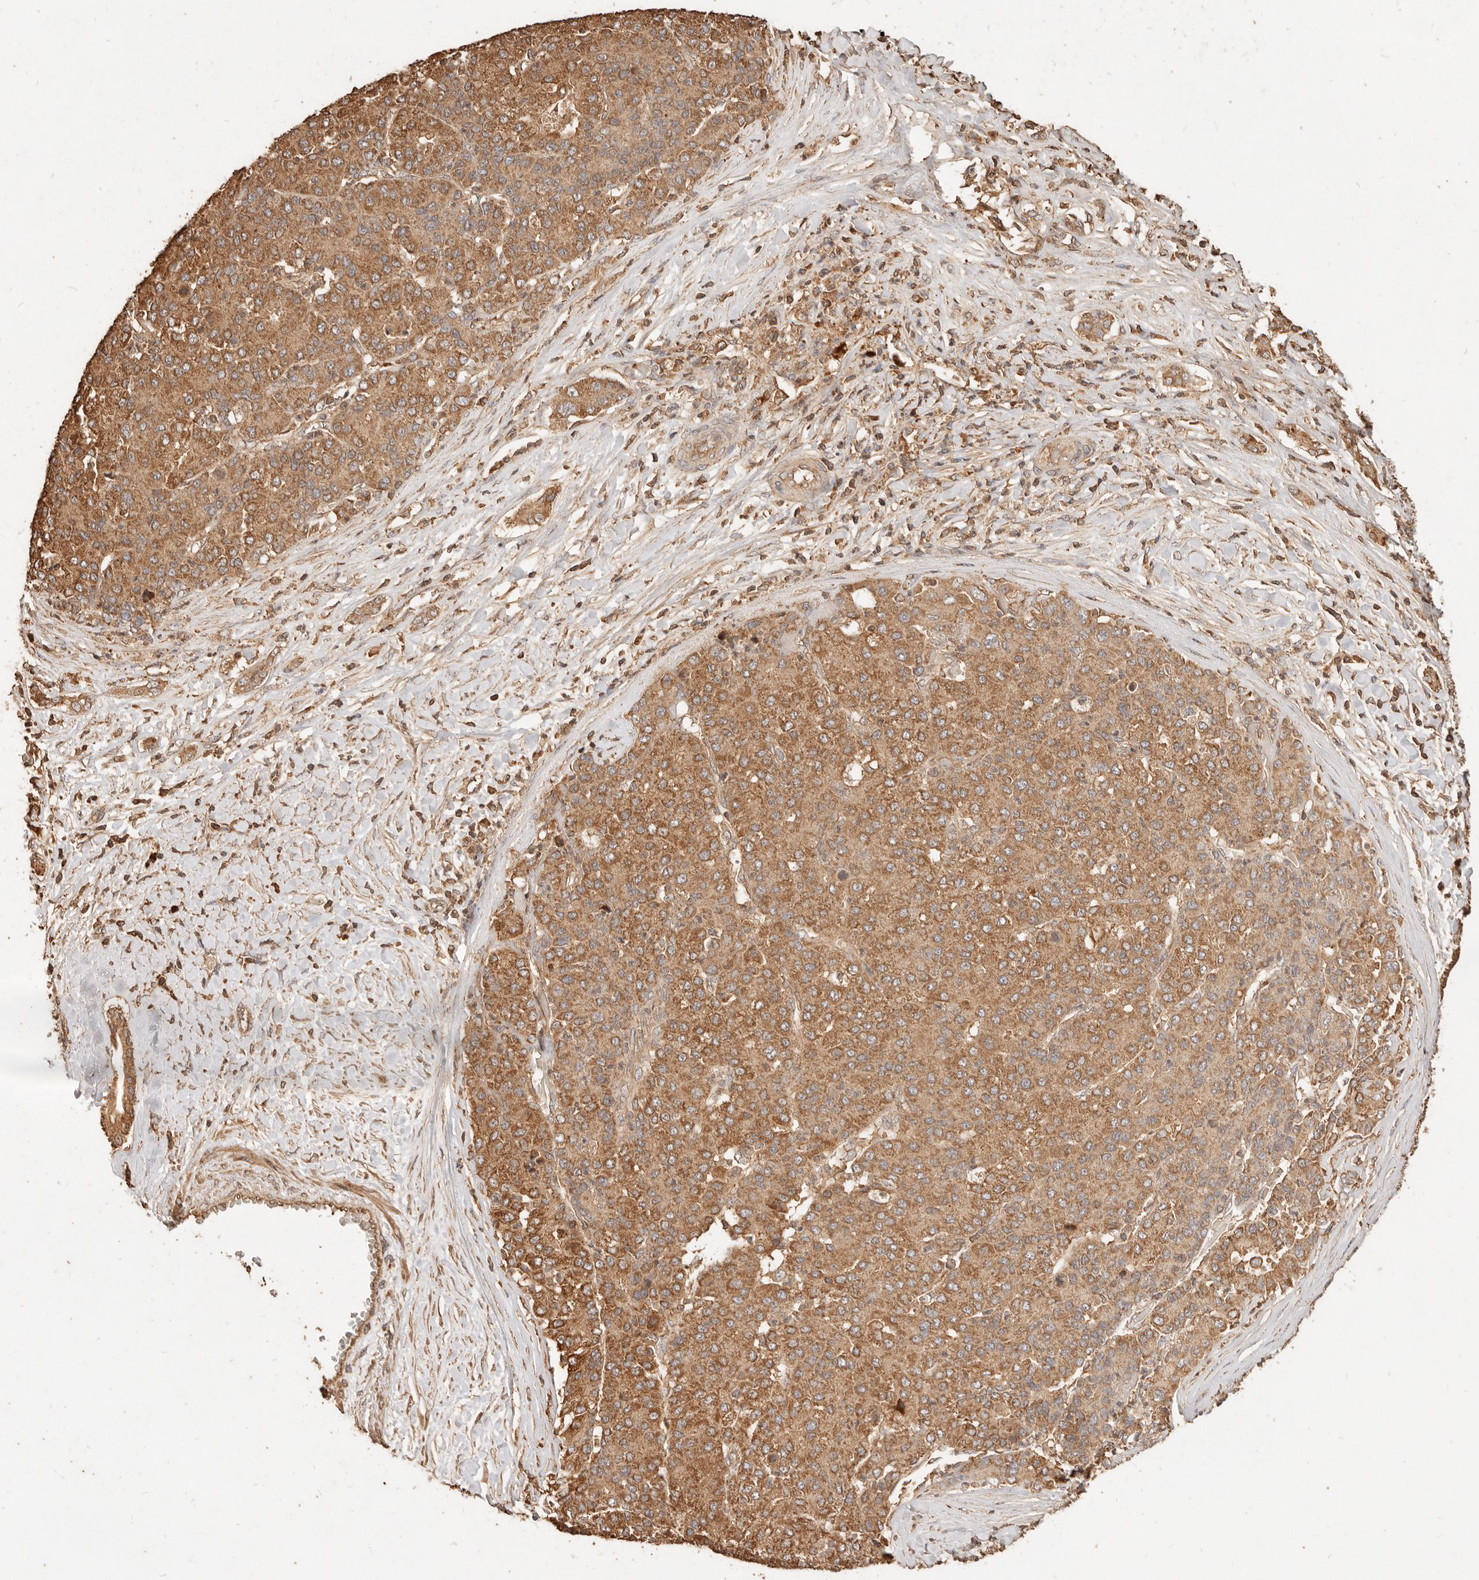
{"staining": {"intensity": "moderate", "quantity": ">75%", "location": "cytoplasmic/membranous"}, "tissue": "liver cancer", "cell_type": "Tumor cells", "image_type": "cancer", "snomed": [{"axis": "morphology", "description": "Carcinoma, Hepatocellular, NOS"}, {"axis": "topography", "description": "Liver"}], "caption": "Immunohistochemistry (IHC) (DAB) staining of liver cancer (hepatocellular carcinoma) shows moderate cytoplasmic/membranous protein expression in approximately >75% of tumor cells.", "gene": "FAM180B", "patient": {"sex": "male", "age": 65}}